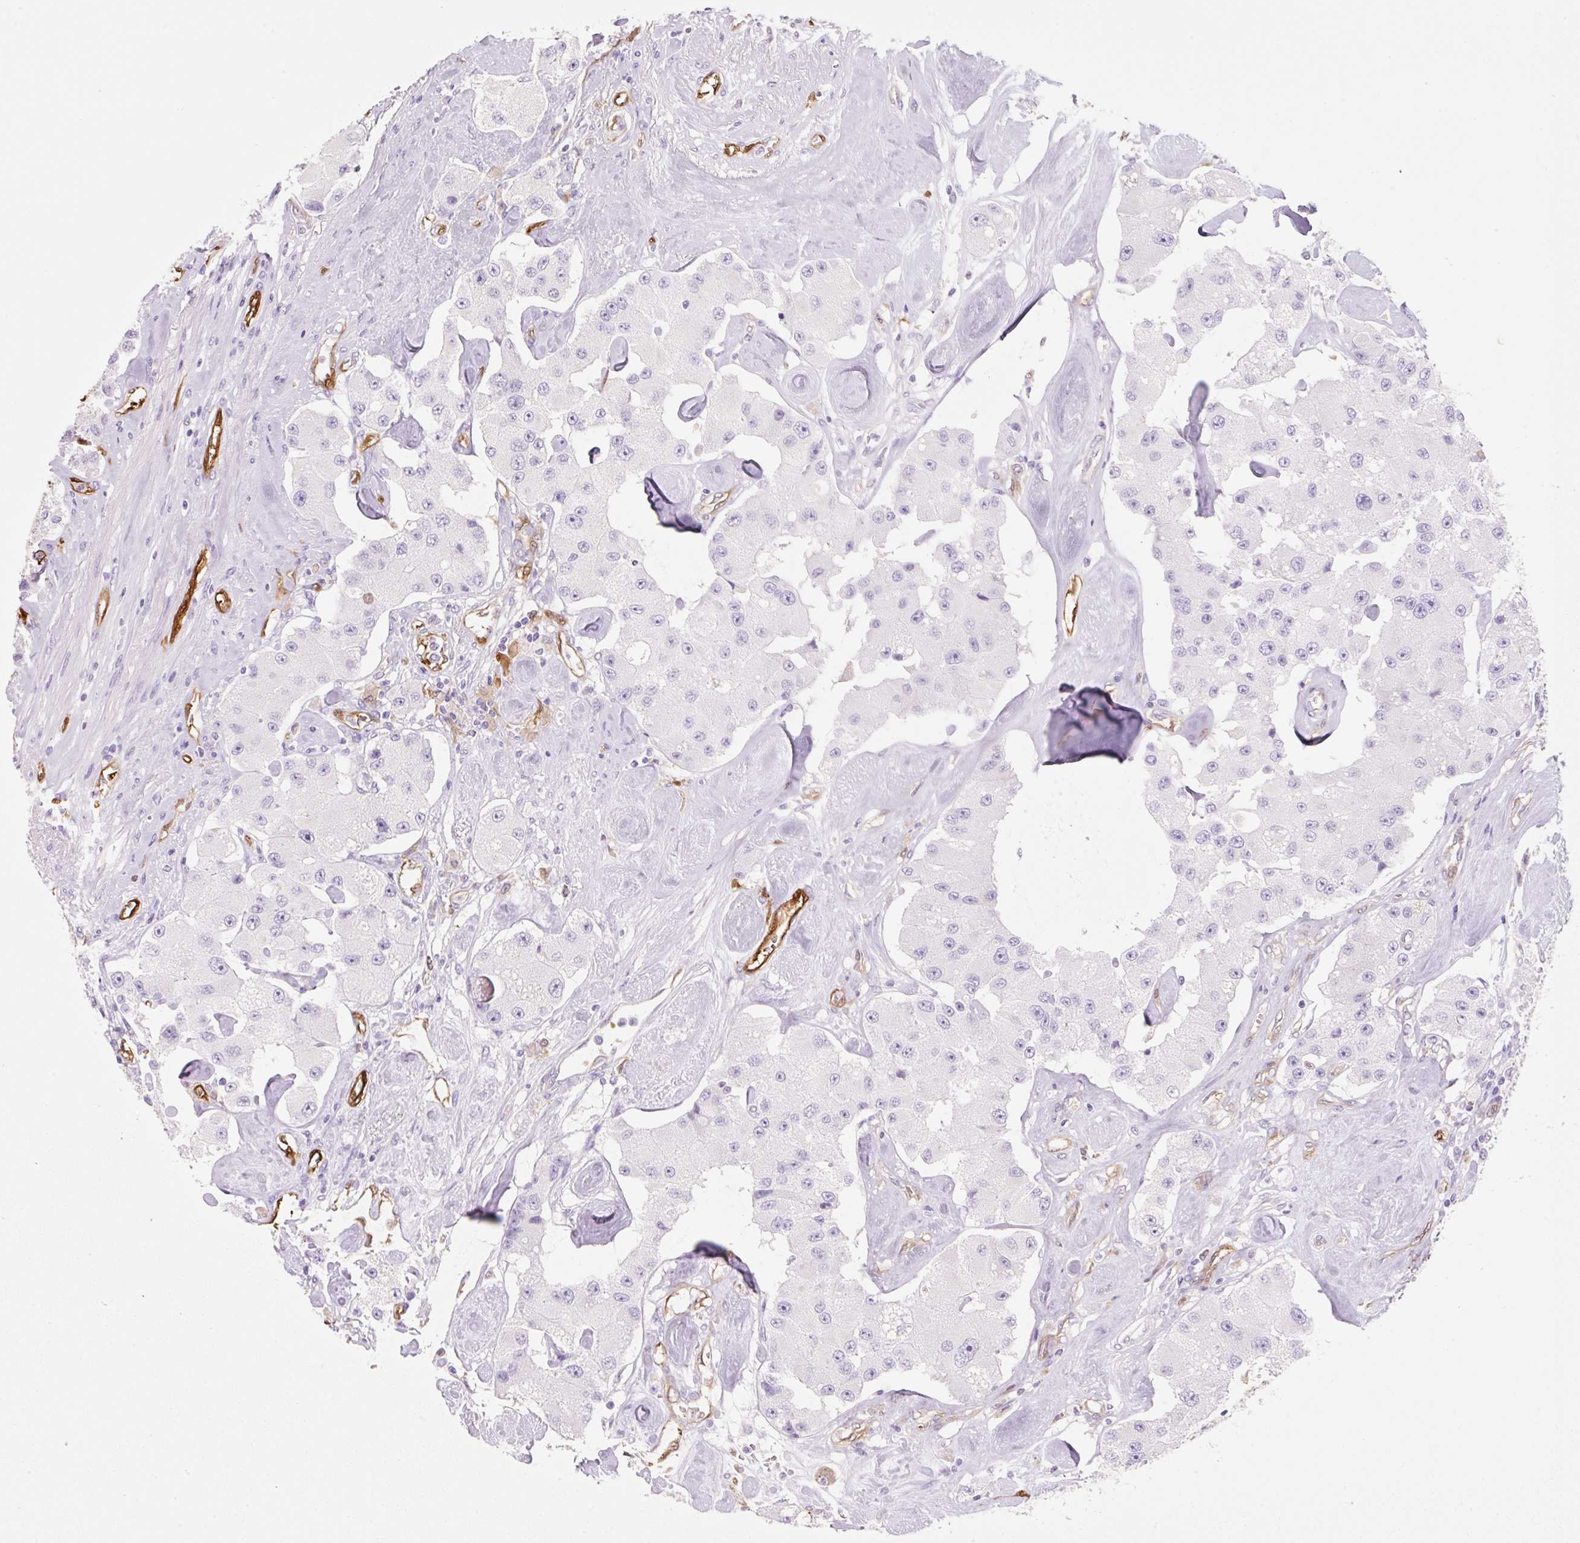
{"staining": {"intensity": "negative", "quantity": "none", "location": "none"}, "tissue": "carcinoid", "cell_type": "Tumor cells", "image_type": "cancer", "snomed": [{"axis": "morphology", "description": "Carcinoid, malignant, NOS"}, {"axis": "topography", "description": "Pancreas"}], "caption": "Tumor cells are negative for protein expression in human carcinoid. Nuclei are stained in blue.", "gene": "FABP5", "patient": {"sex": "male", "age": 41}}